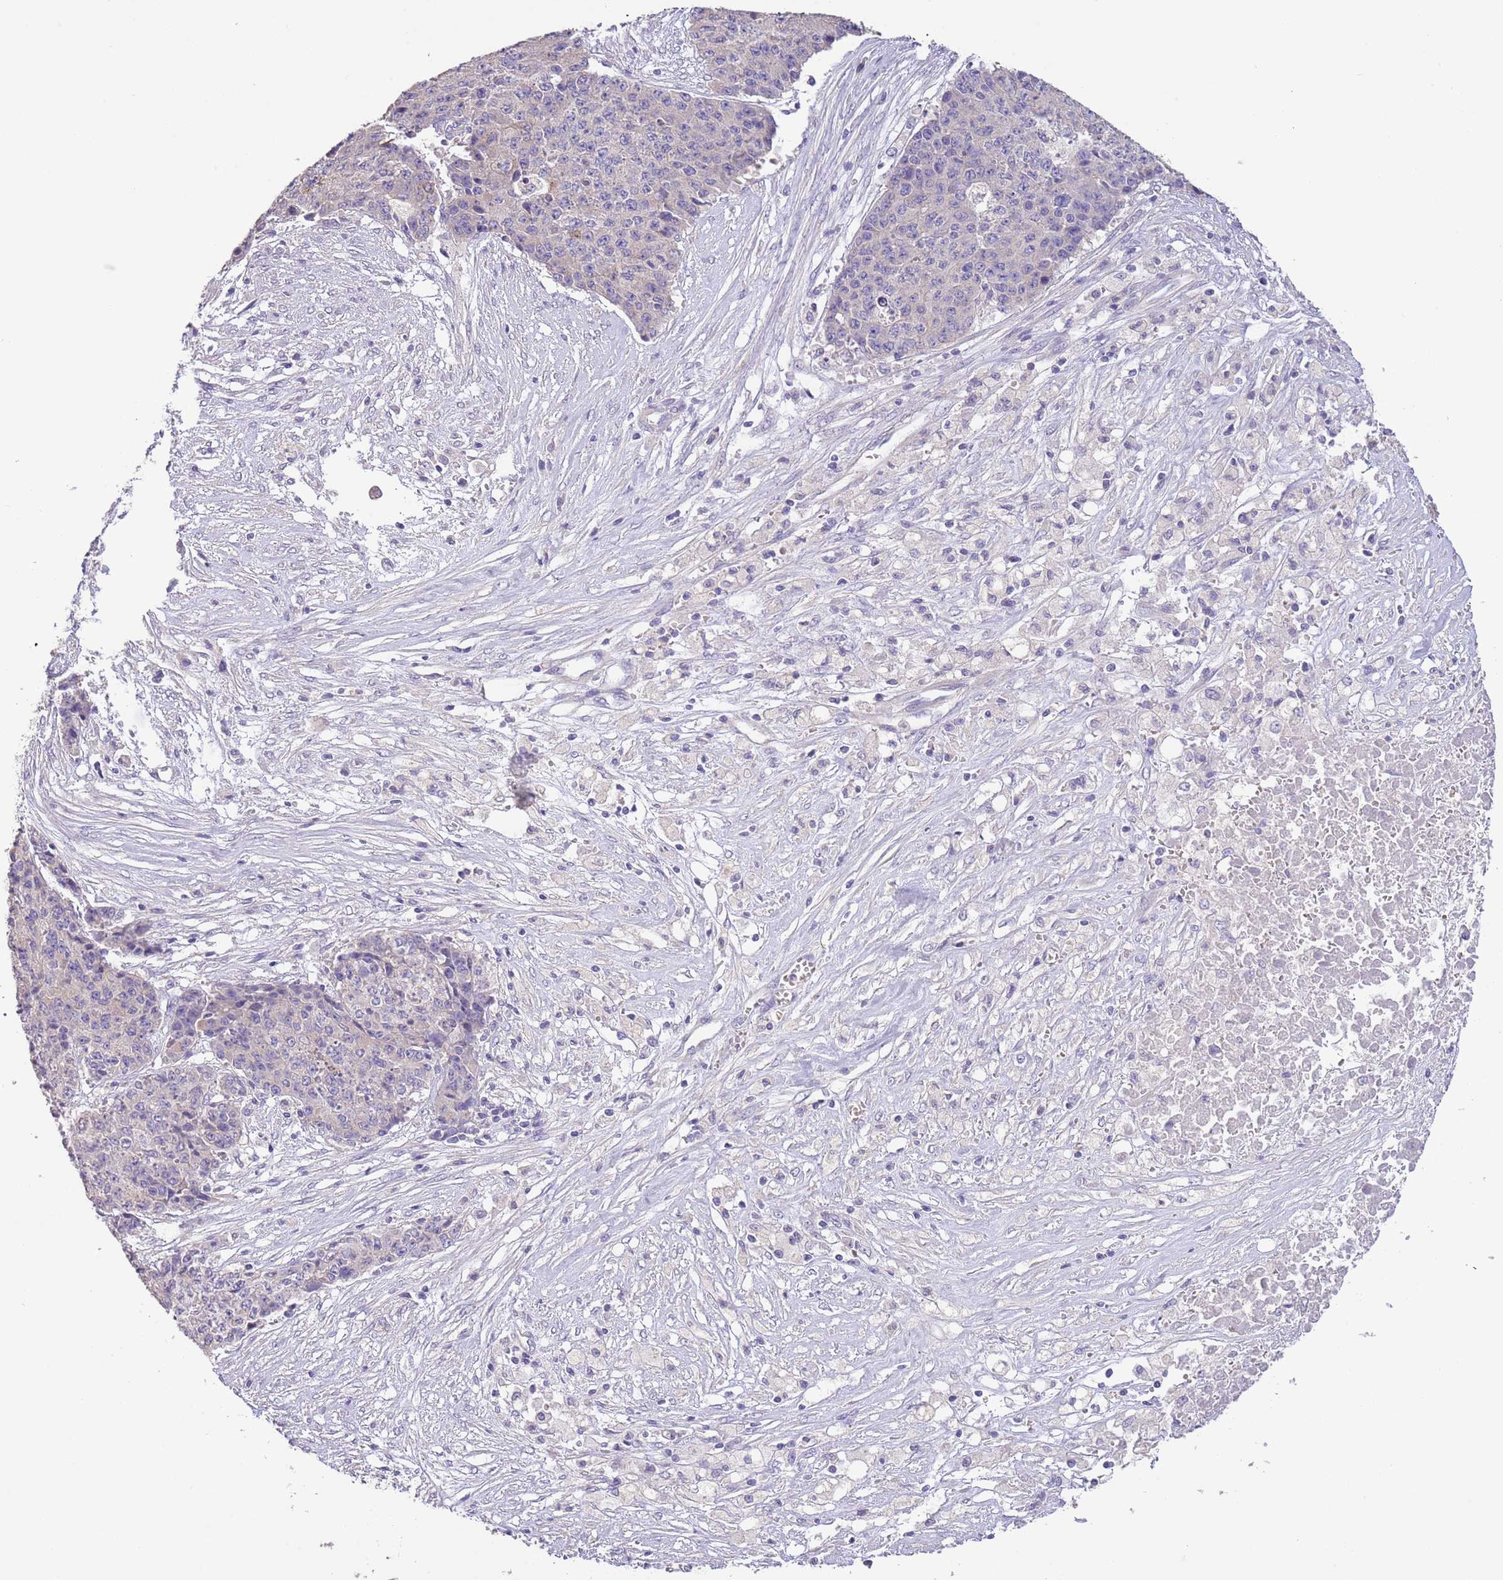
{"staining": {"intensity": "negative", "quantity": "none", "location": "none"}, "tissue": "ovarian cancer", "cell_type": "Tumor cells", "image_type": "cancer", "snomed": [{"axis": "morphology", "description": "Carcinoma, endometroid"}, {"axis": "topography", "description": "Ovary"}], "caption": "DAB immunohistochemical staining of ovarian endometroid carcinoma exhibits no significant positivity in tumor cells.", "gene": "ZNF658", "patient": {"sex": "female", "age": 42}}